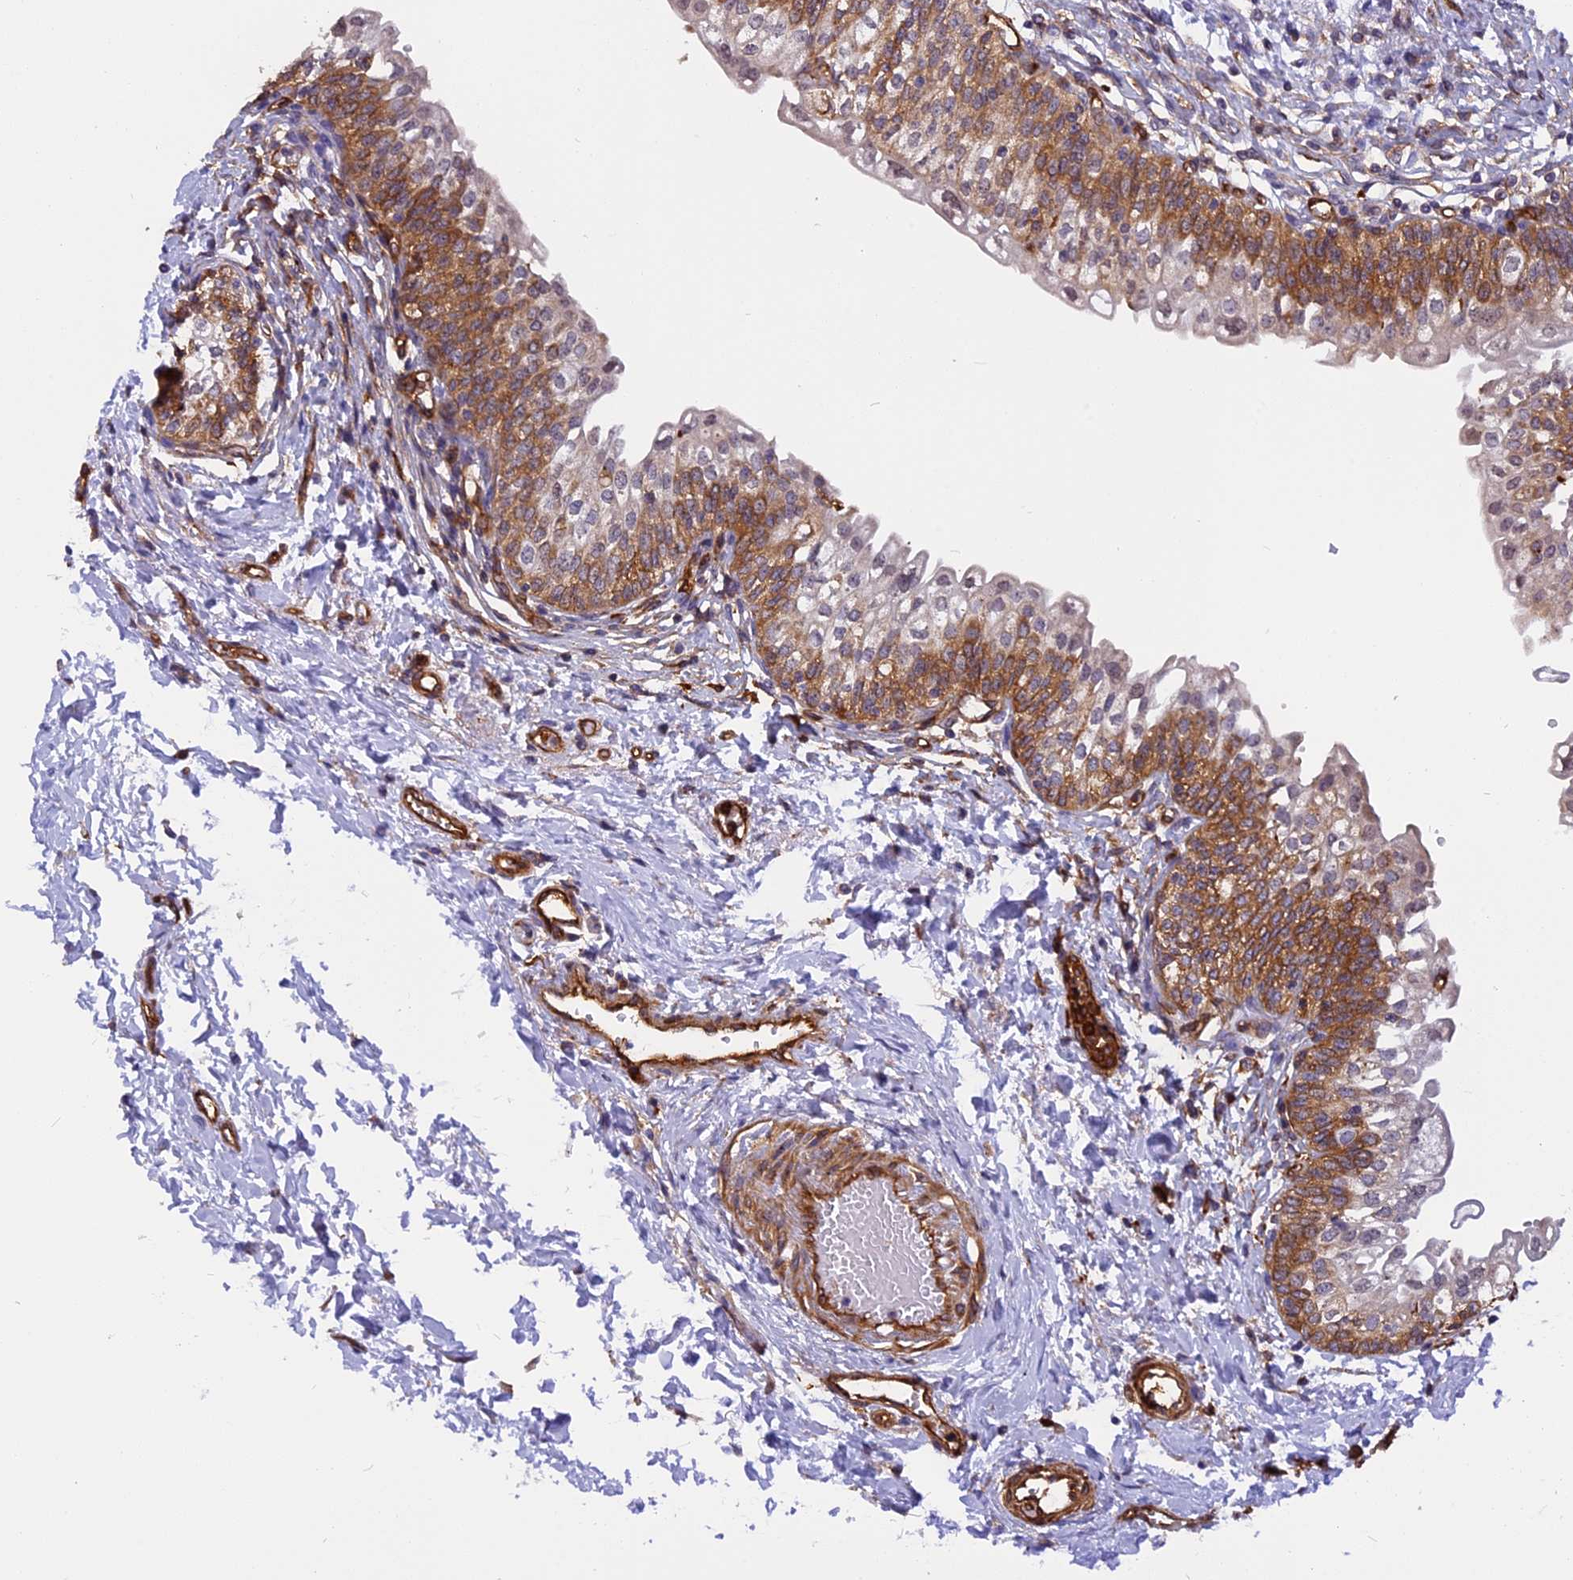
{"staining": {"intensity": "strong", "quantity": ">75%", "location": "cytoplasmic/membranous"}, "tissue": "urinary bladder", "cell_type": "Urothelial cells", "image_type": "normal", "snomed": [{"axis": "morphology", "description": "Normal tissue, NOS"}, {"axis": "topography", "description": "Urinary bladder"}], "caption": "A photomicrograph of human urinary bladder stained for a protein shows strong cytoplasmic/membranous brown staining in urothelial cells. The staining was performed using DAB (3,3'-diaminobenzidine) to visualize the protein expression in brown, while the nuclei were stained in blue with hematoxylin (Magnification: 20x).", "gene": "EHBP1L1", "patient": {"sex": "male", "age": 55}}